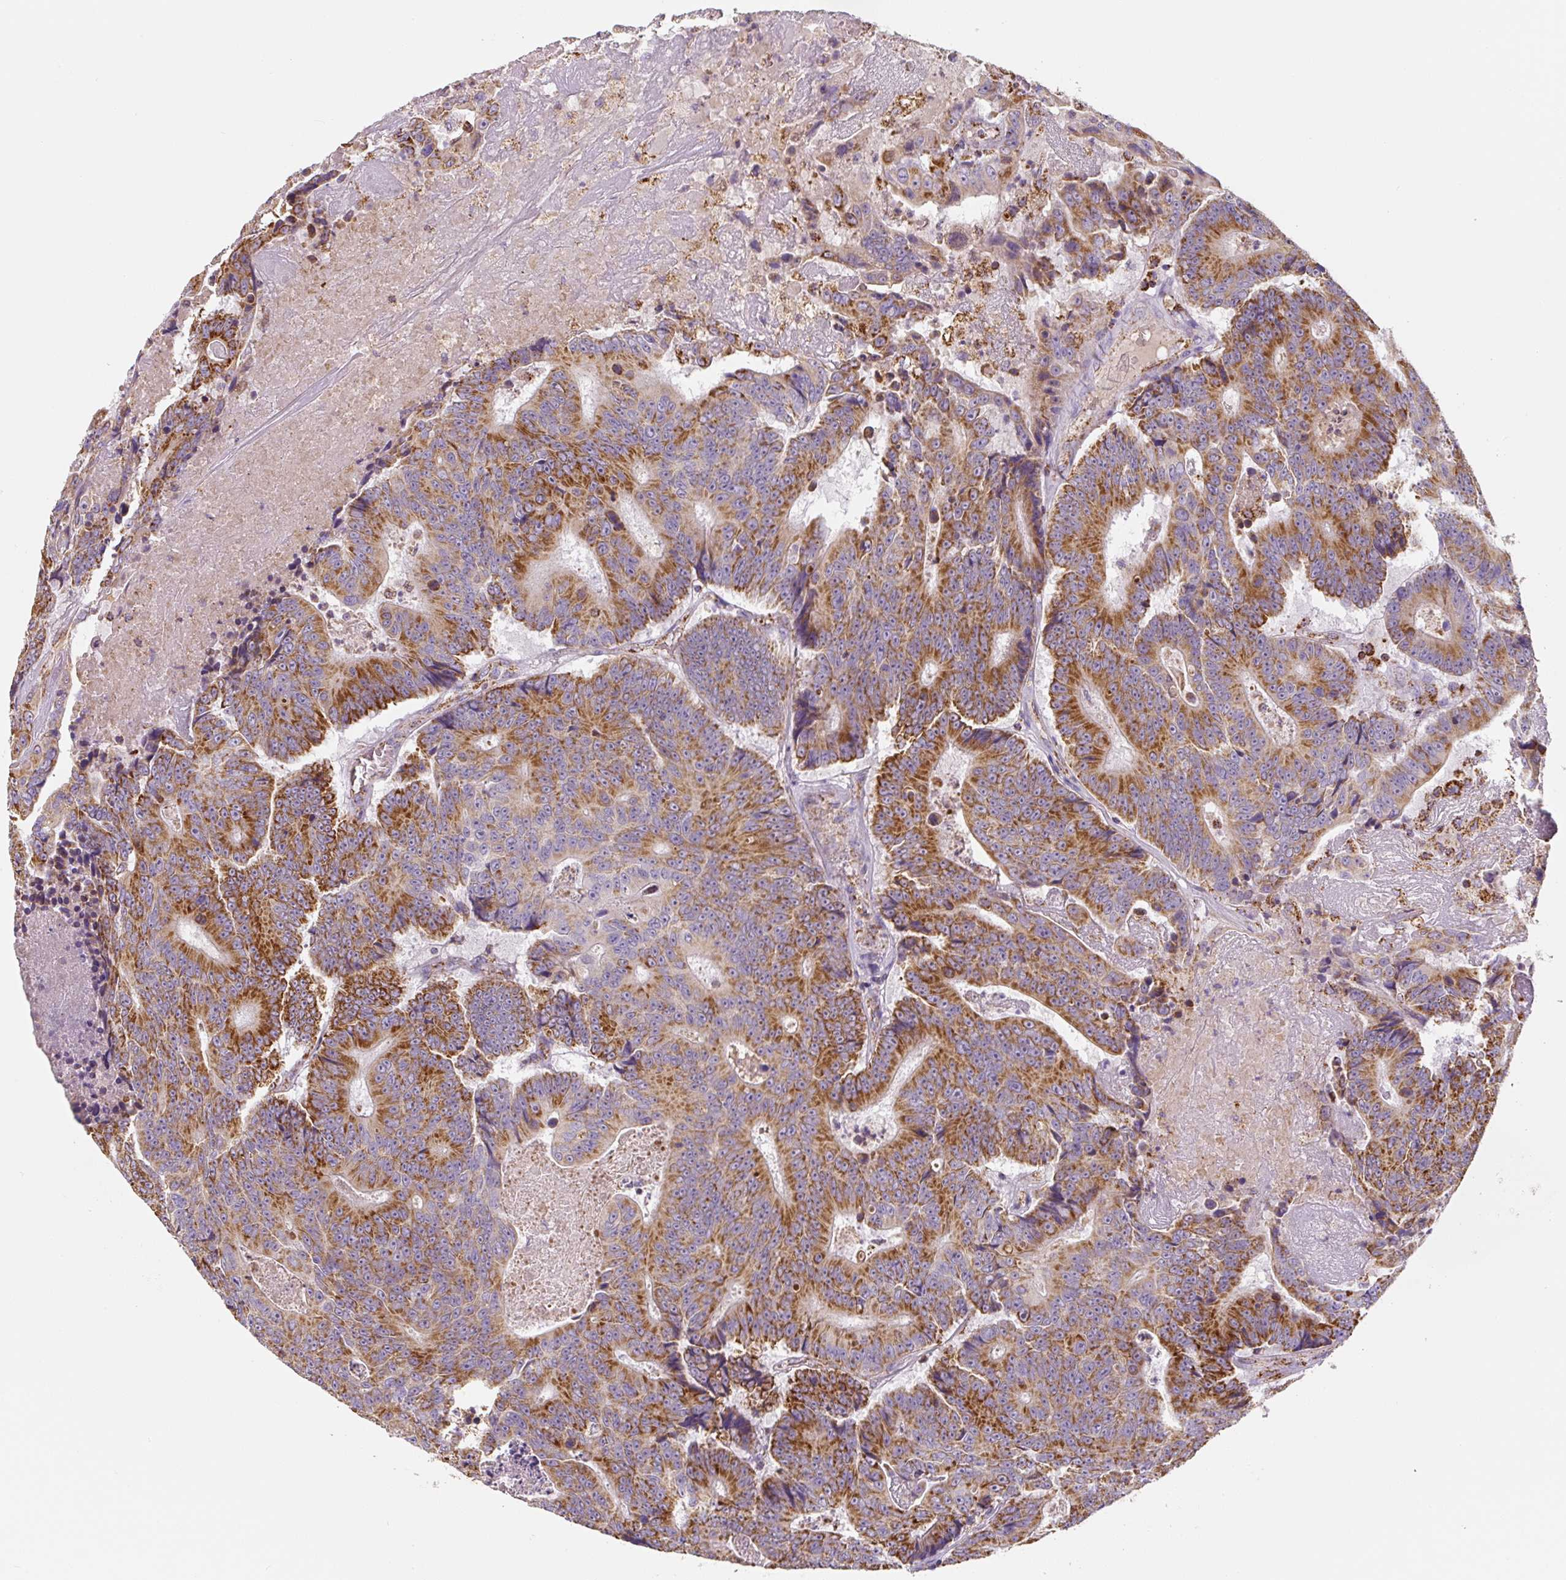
{"staining": {"intensity": "strong", "quantity": ">75%", "location": "cytoplasmic/membranous"}, "tissue": "colorectal cancer", "cell_type": "Tumor cells", "image_type": "cancer", "snomed": [{"axis": "morphology", "description": "Adenocarcinoma, NOS"}, {"axis": "topography", "description": "Colon"}], "caption": "IHC micrograph of neoplastic tissue: colorectal cancer (adenocarcinoma) stained using immunohistochemistry reveals high levels of strong protein expression localized specifically in the cytoplasmic/membranous of tumor cells, appearing as a cytoplasmic/membranous brown color.", "gene": "MT-CO2", "patient": {"sex": "male", "age": 83}}